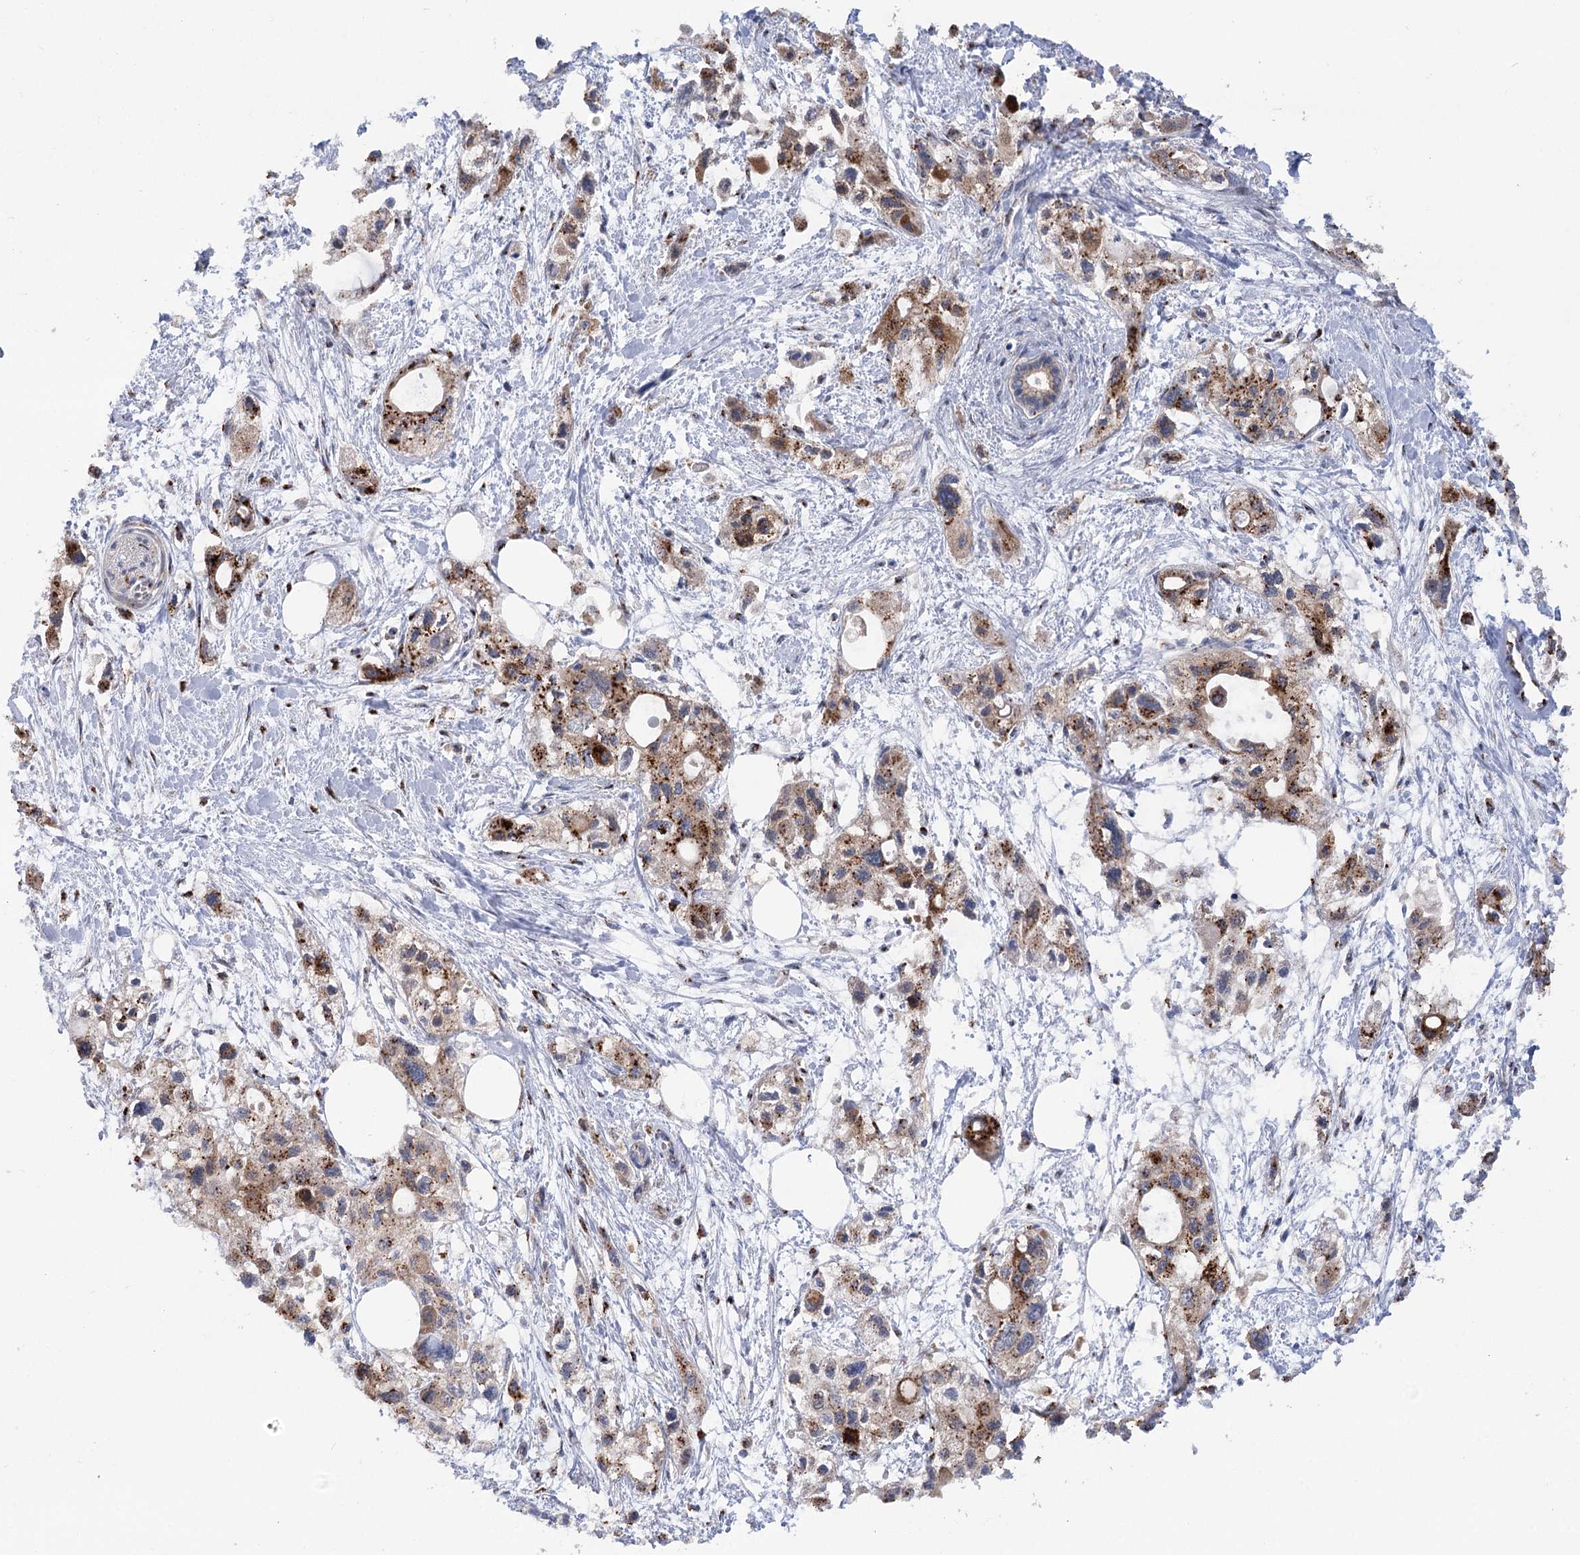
{"staining": {"intensity": "strong", "quantity": ">75%", "location": "cytoplasmic/membranous"}, "tissue": "pancreatic cancer", "cell_type": "Tumor cells", "image_type": "cancer", "snomed": [{"axis": "morphology", "description": "Adenocarcinoma, NOS"}, {"axis": "topography", "description": "Pancreas"}], "caption": "Pancreatic cancer (adenocarcinoma) stained with a brown dye reveals strong cytoplasmic/membranous positive staining in about >75% of tumor cells.", "gene": "TMEM165", "patient": {"sex": "male", "age": 75}}